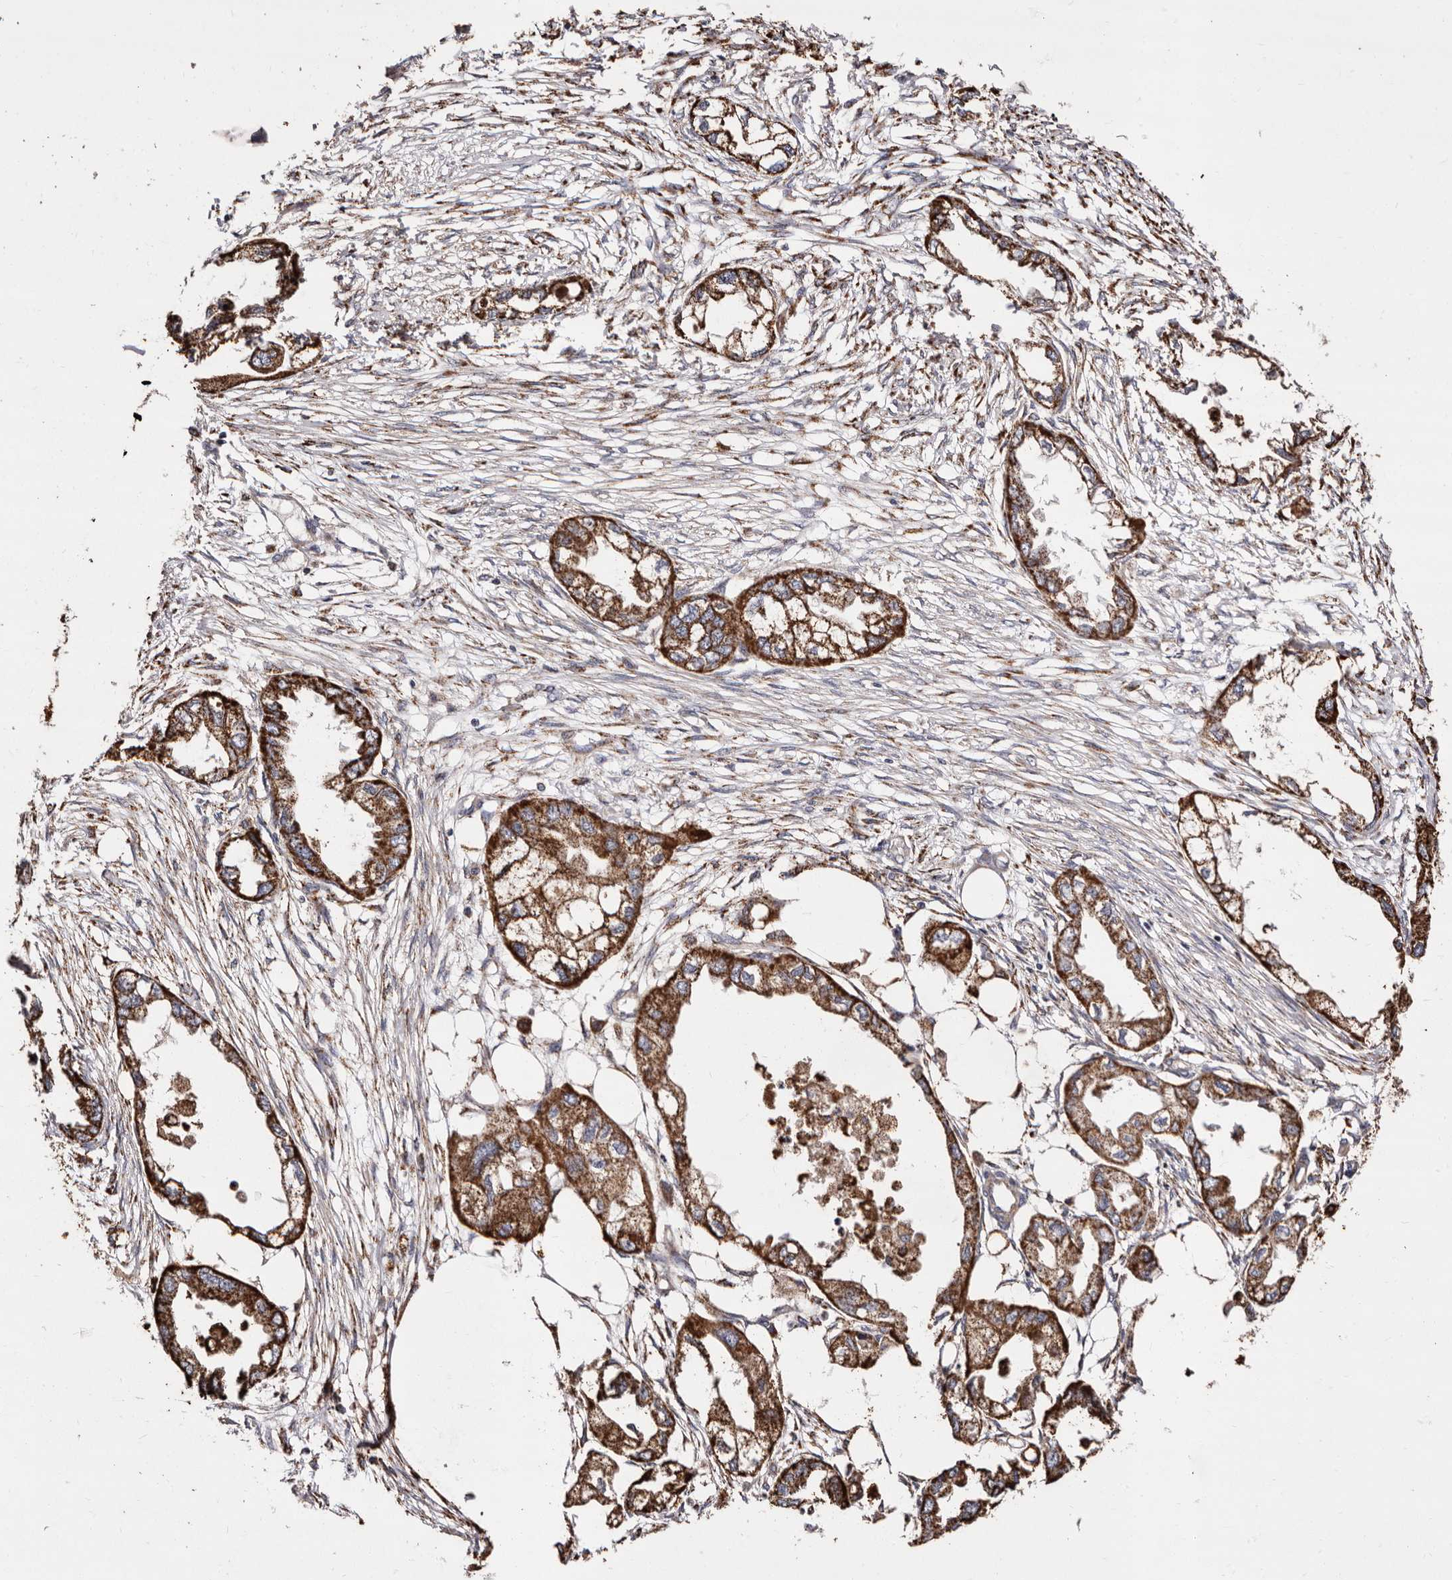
{"staining": {"intensity": "strong", "quantity": ">75%", "location": "cytoplasmic/membranous"}, "tissue": "endometrial cancer", "cell_type": "Tumor cells", "image_type": "cancer", "snomed": [{"axis": "morphology", "description": "Adenocarcinoma, NOS"}, {"axis": "morphology", "description": "Adenocarcinoma, metastatic, NOS"}, {"axis": "topography", "description": "Adipose tissue"}, {"axis": "topography", "description": "Endometrium"}], "caption": "About >75% of tumor cells in human endometrial cancer (adenocarcinoma) demonstrate strong cytoplasmic/membranous protein staining as visualized by brown immunohistochemical staining.", "gene": "LUZP1", "patient": {"sex": "female", "age": 67}}